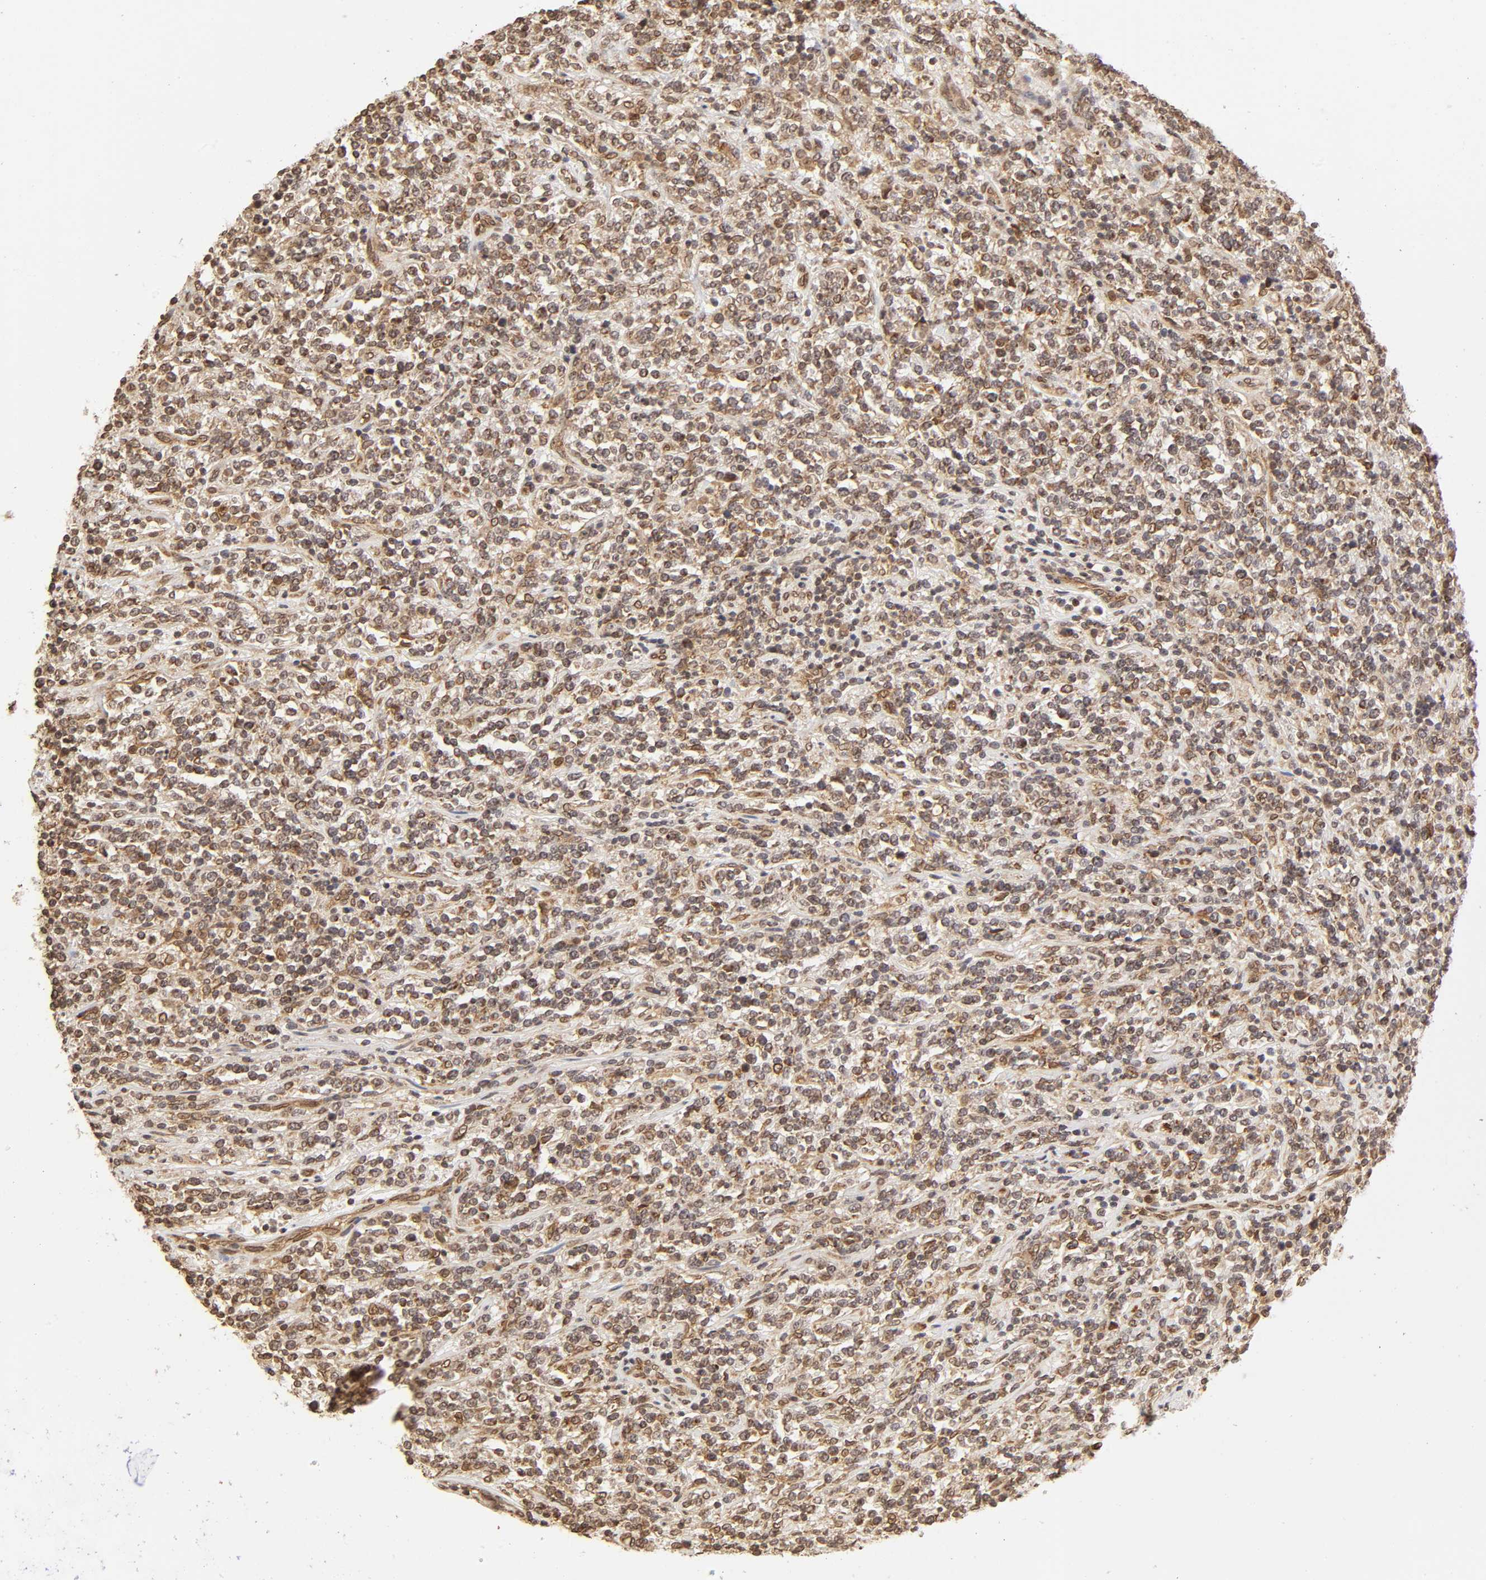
{"staining": {"intensity": "weak", "quantity": ">75%", "location": "cytoplasmic/membranous,nuclear"}, "tissue": "lymphoma", "cell_type": "Tumor cells", "image_type": "cancer", "snomed": [{"axis": "morphology", "description": "Malignant lymphoma, non-Hodgkin's type, High grade"}, {"axis": "topography", "description": "Soft tissue"}], "caption": "Brown immunohistochemical staining in malignant lymphoma, non-Hodgkin's type (high-grade) shows weak cytoplasmic/membranous and nuclear positivity in approximately >75% of tumor cells.", "gene": "MLLT6", "patient": {"sex": "male", "age": 18}}